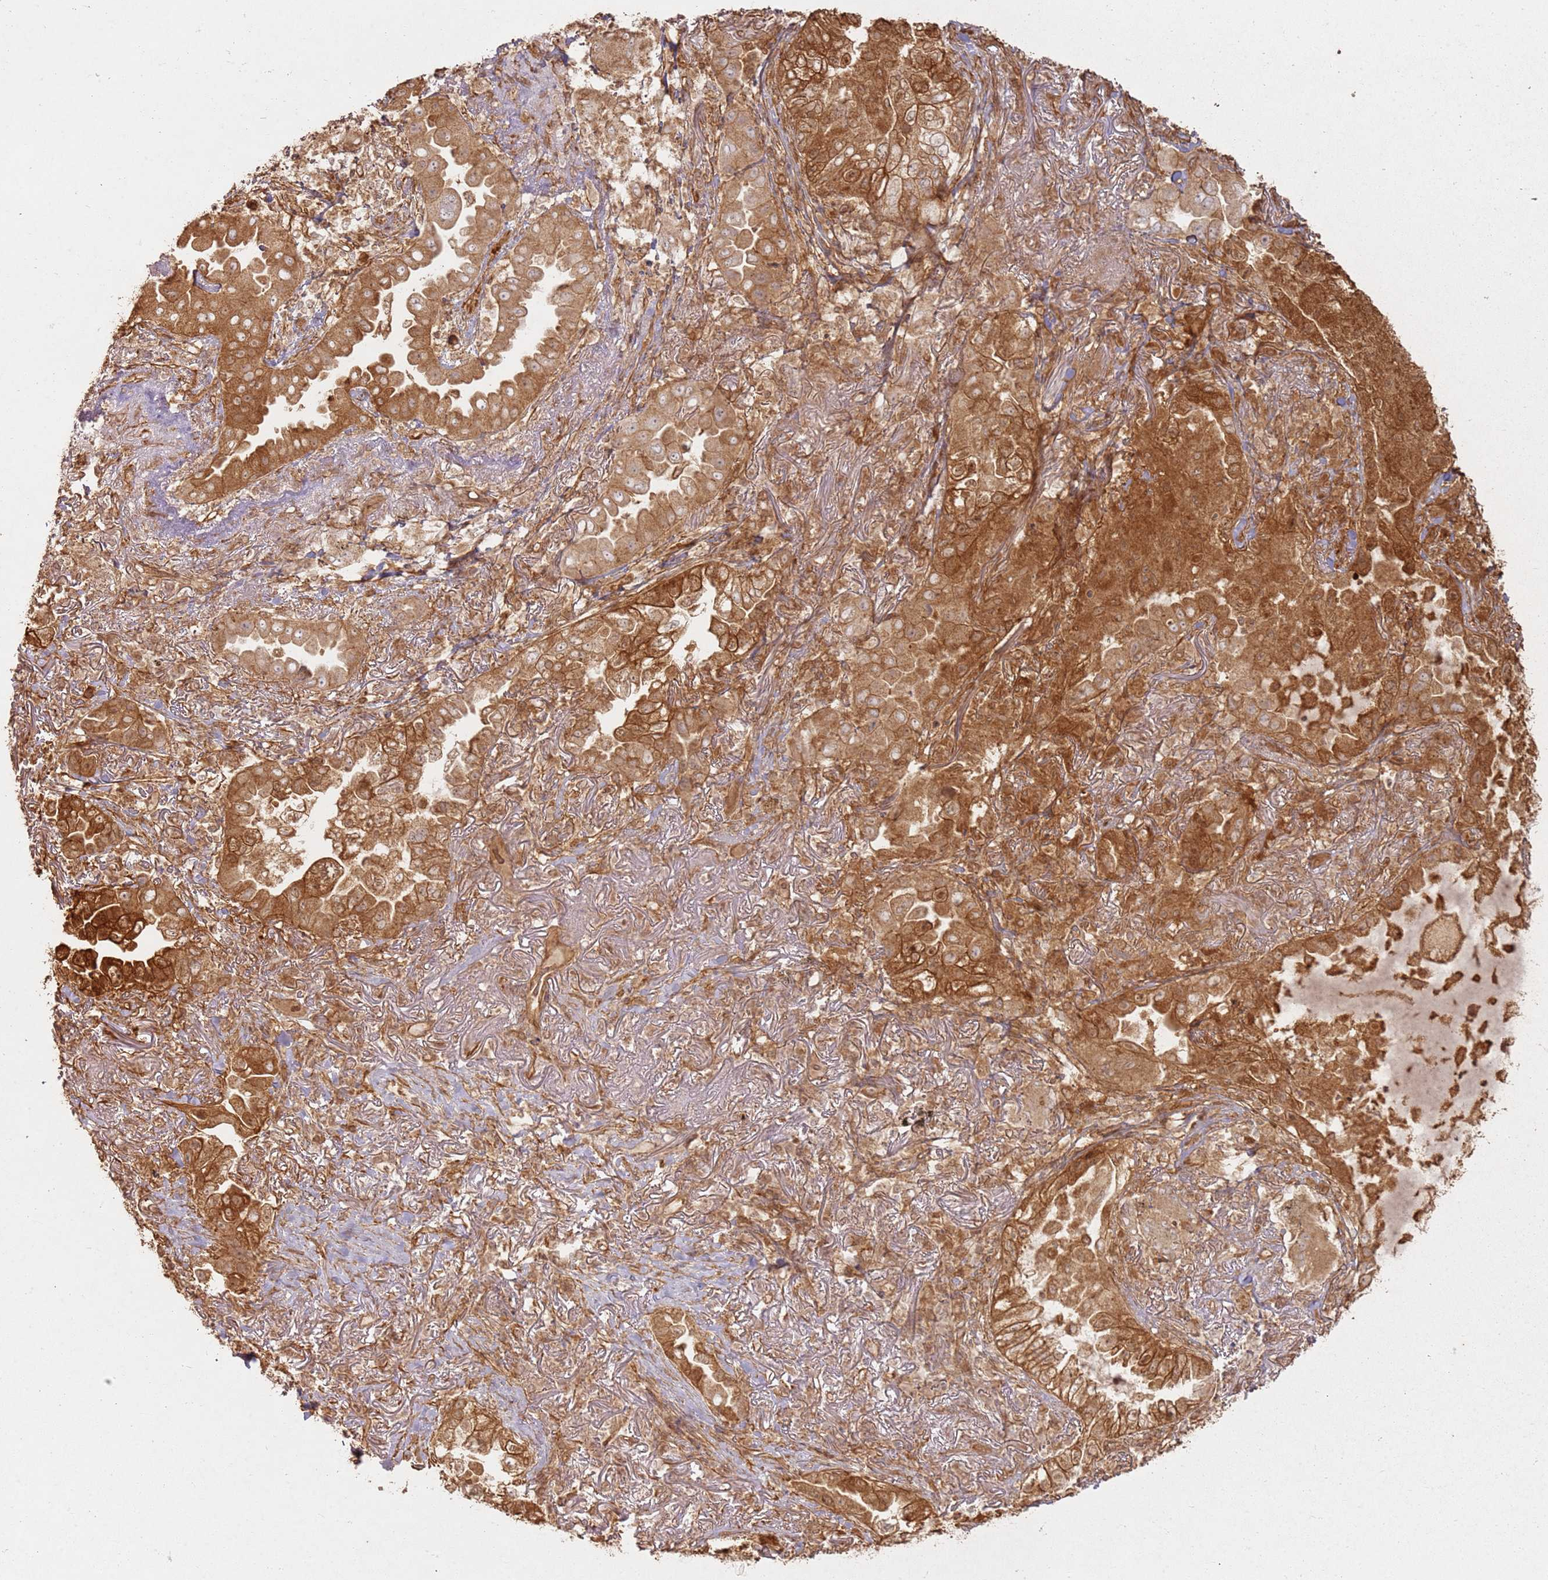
{"staining": {"intensity": "moderate", "quantity": ">75%", "location": "cytoplasmic/membranous"}, "tissue": "lung cancer", "cell_type": "Tumor cells", "image_type": "cancer", "snomed": [{"axis": "morphology", "description": "Adenocarcinoma, NOS"}, {"axis": "topography", "description": "Lung"}], "caption": "Protein expression analysis of lung cancer (adenocarcinoma) displays moderate cytoplasmic/membranous expression in approximately >75% of tumor cells.", "gene": "ZNF776", "patient": {"sex": "female", "age": 69}}